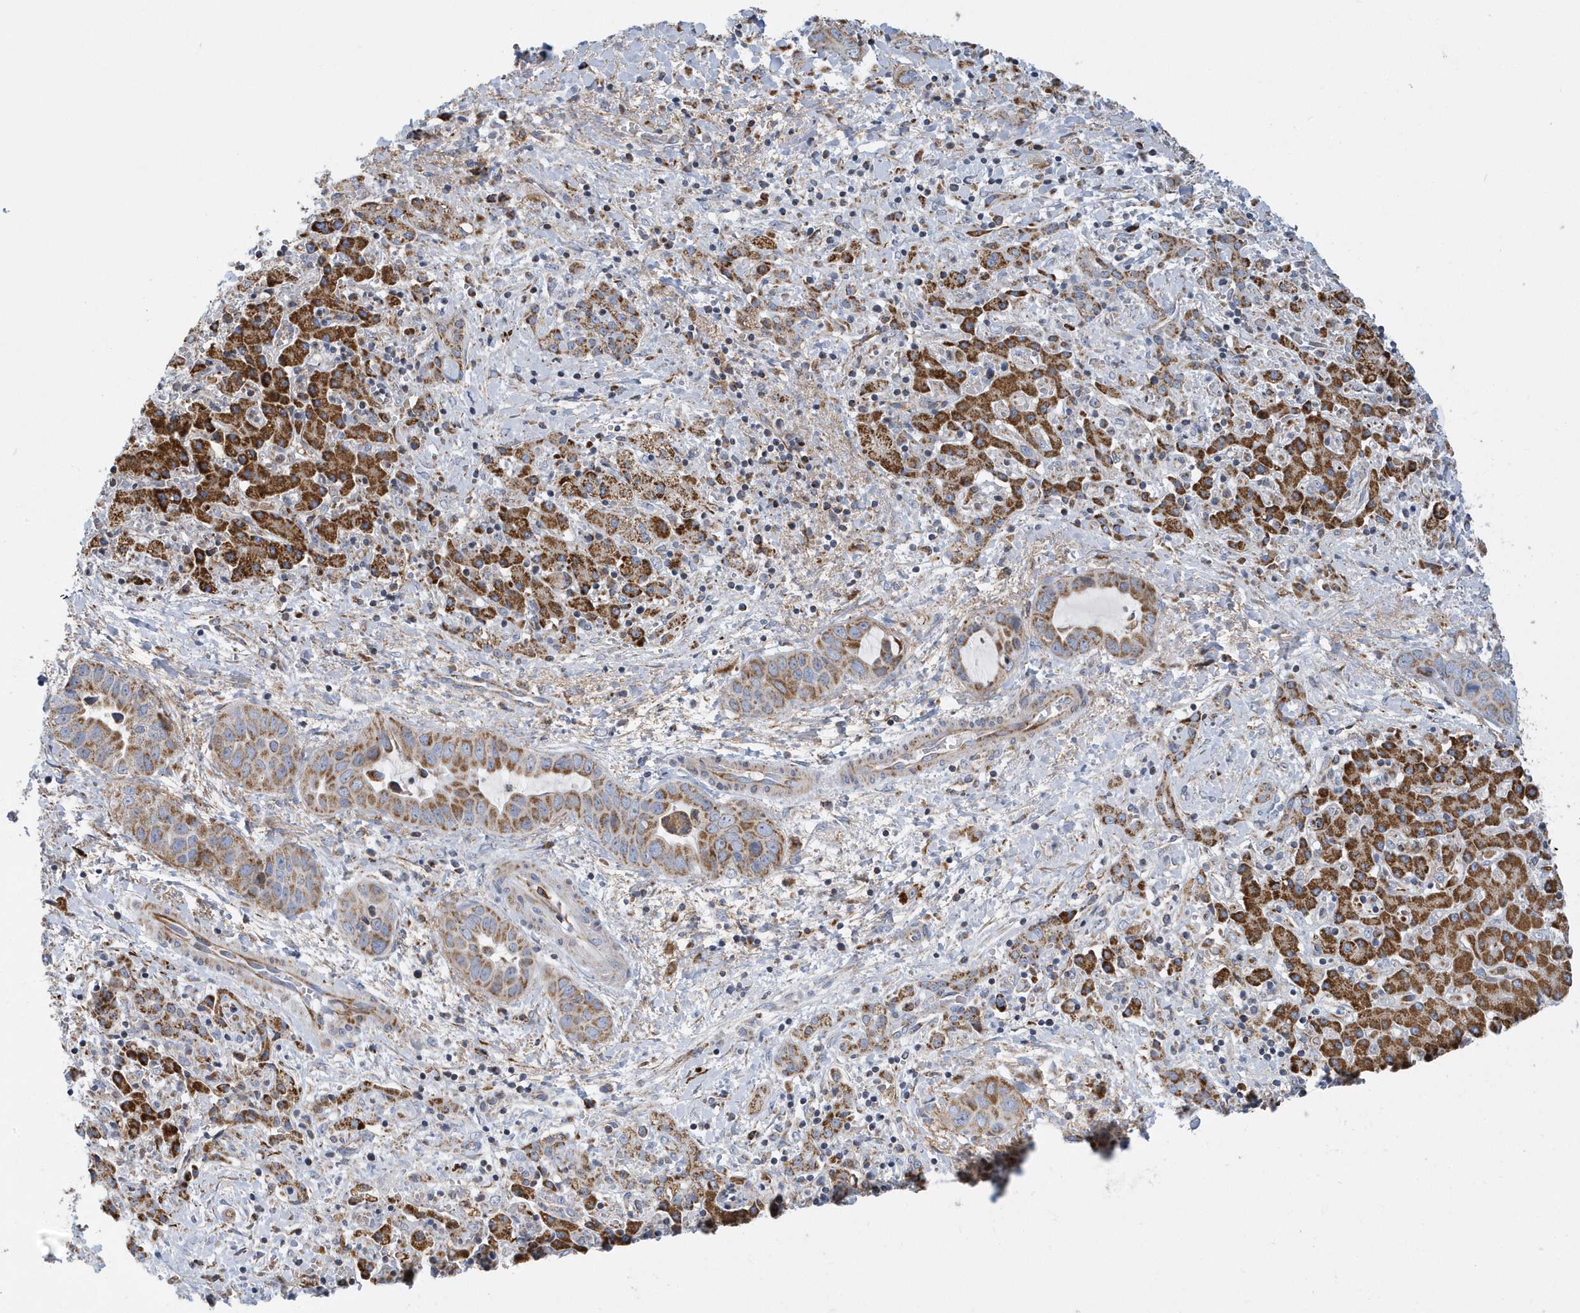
{"staining": {"intensity": "strong", "quantity": "25%-75%", "location": "cytoplasmic/membranous"}, "tissue": "liver cancer", "cell_type": "Tumor cells", "image_type": "cancer", "snomed": [{"axis": "morphology", "description": "Cholangiocarcinoma"}, {"axis": "topography", "description": "Liver"}], "caption": "Strong cytoplasmic/membranous protein positivity is seen in approximately 25%-75% of tumor cells in liver cholangiocarcinoma. (Brightfield microscopy of DAB IHC at high magnification).", "gene": "VWA5B2", "patient": {"sex": "female", "age": 52}}